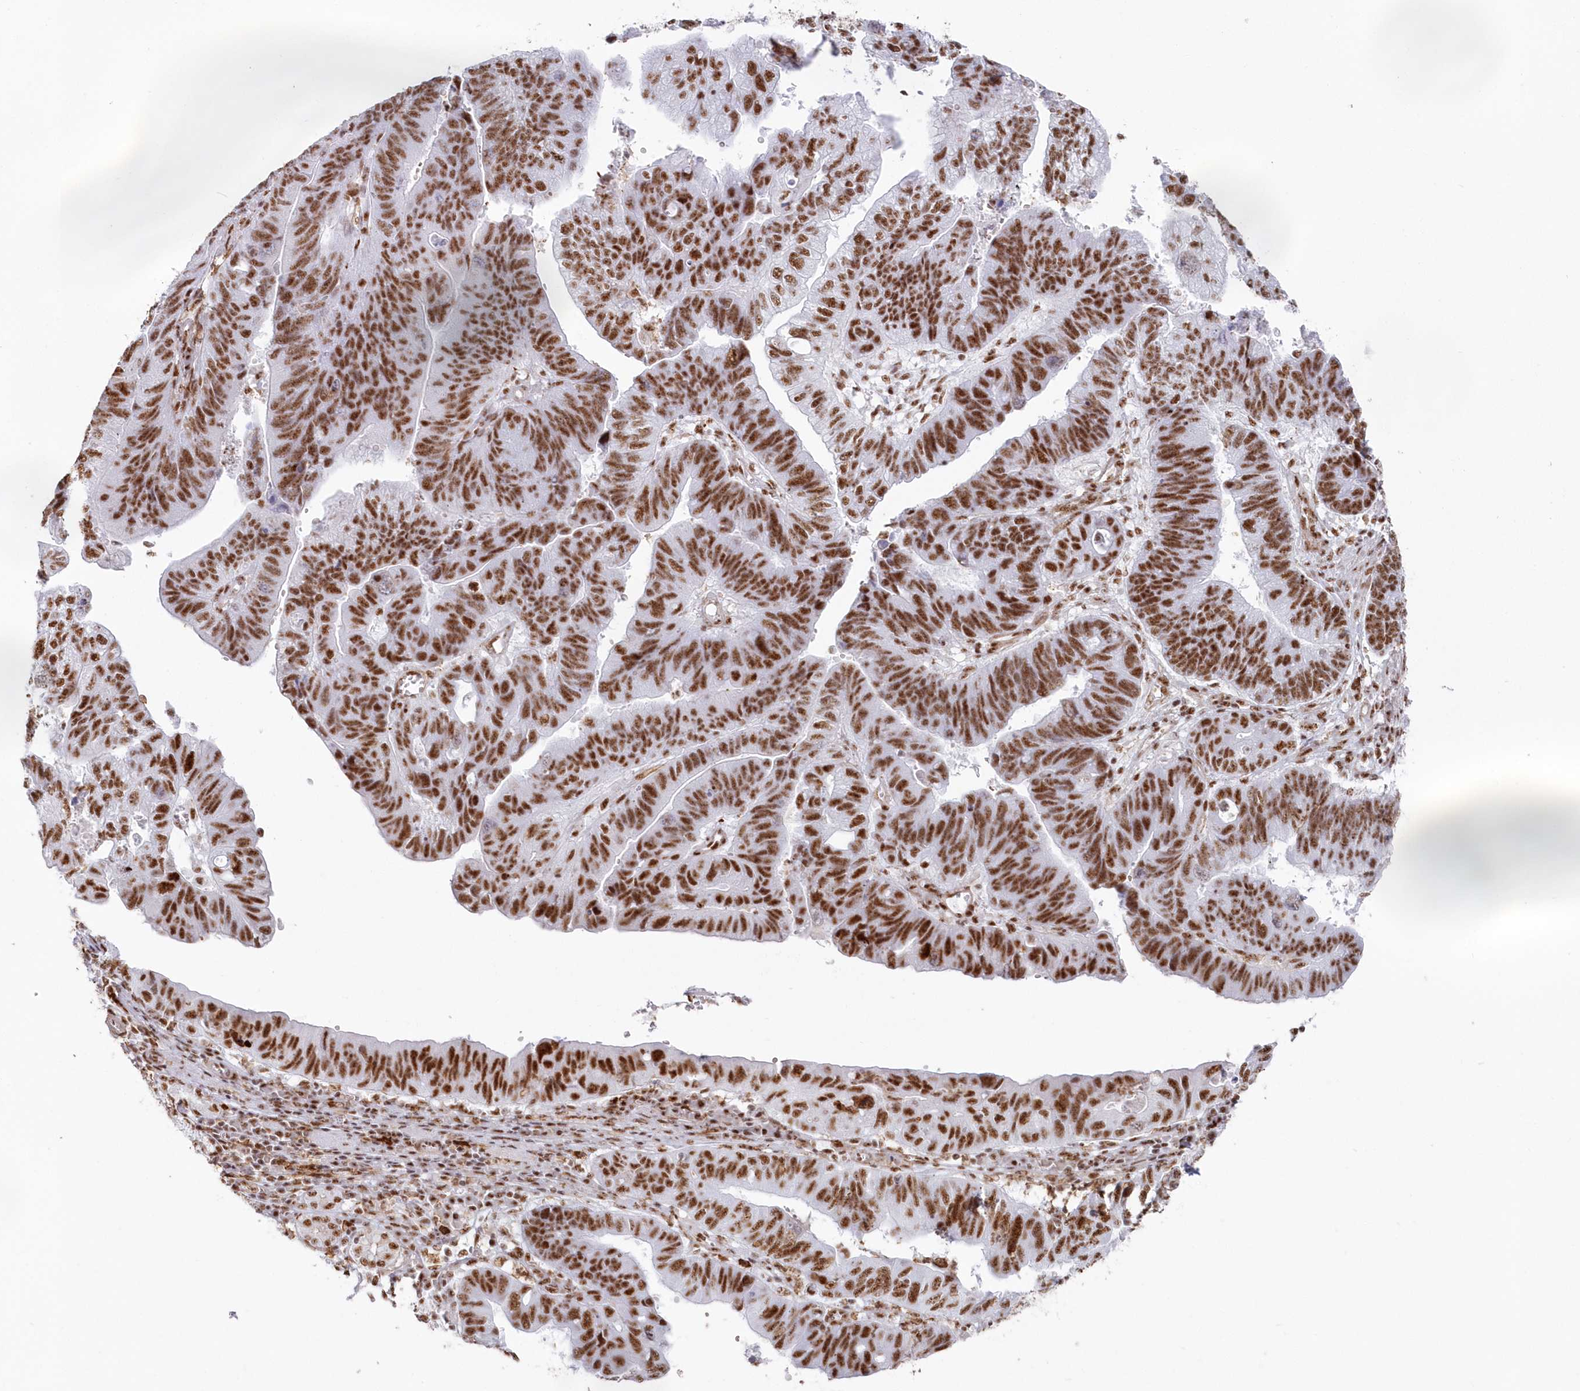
{"staining": {"intensity": "strong", "quantity": ">75%", "location": "nuclear"}, "tissue": "stomach cancer", "cell_type": "Tumor cells", "image_type": "cancer", "snomed": [{"axis": "morphology", "description": "Adenocarcinoma, NOS"}, {"axis": "topography", "description": "Stomach"}], "caption": "This micrograph demonstrates stomach adenocarcinoma stained with IHC to label a protein in brown. The nuclear of tumor cells show strong positivity for the protein. Nuclei are counter-stained blue.", "gene": "DDX46", "patient": {"sex": "male", "age": 59}}